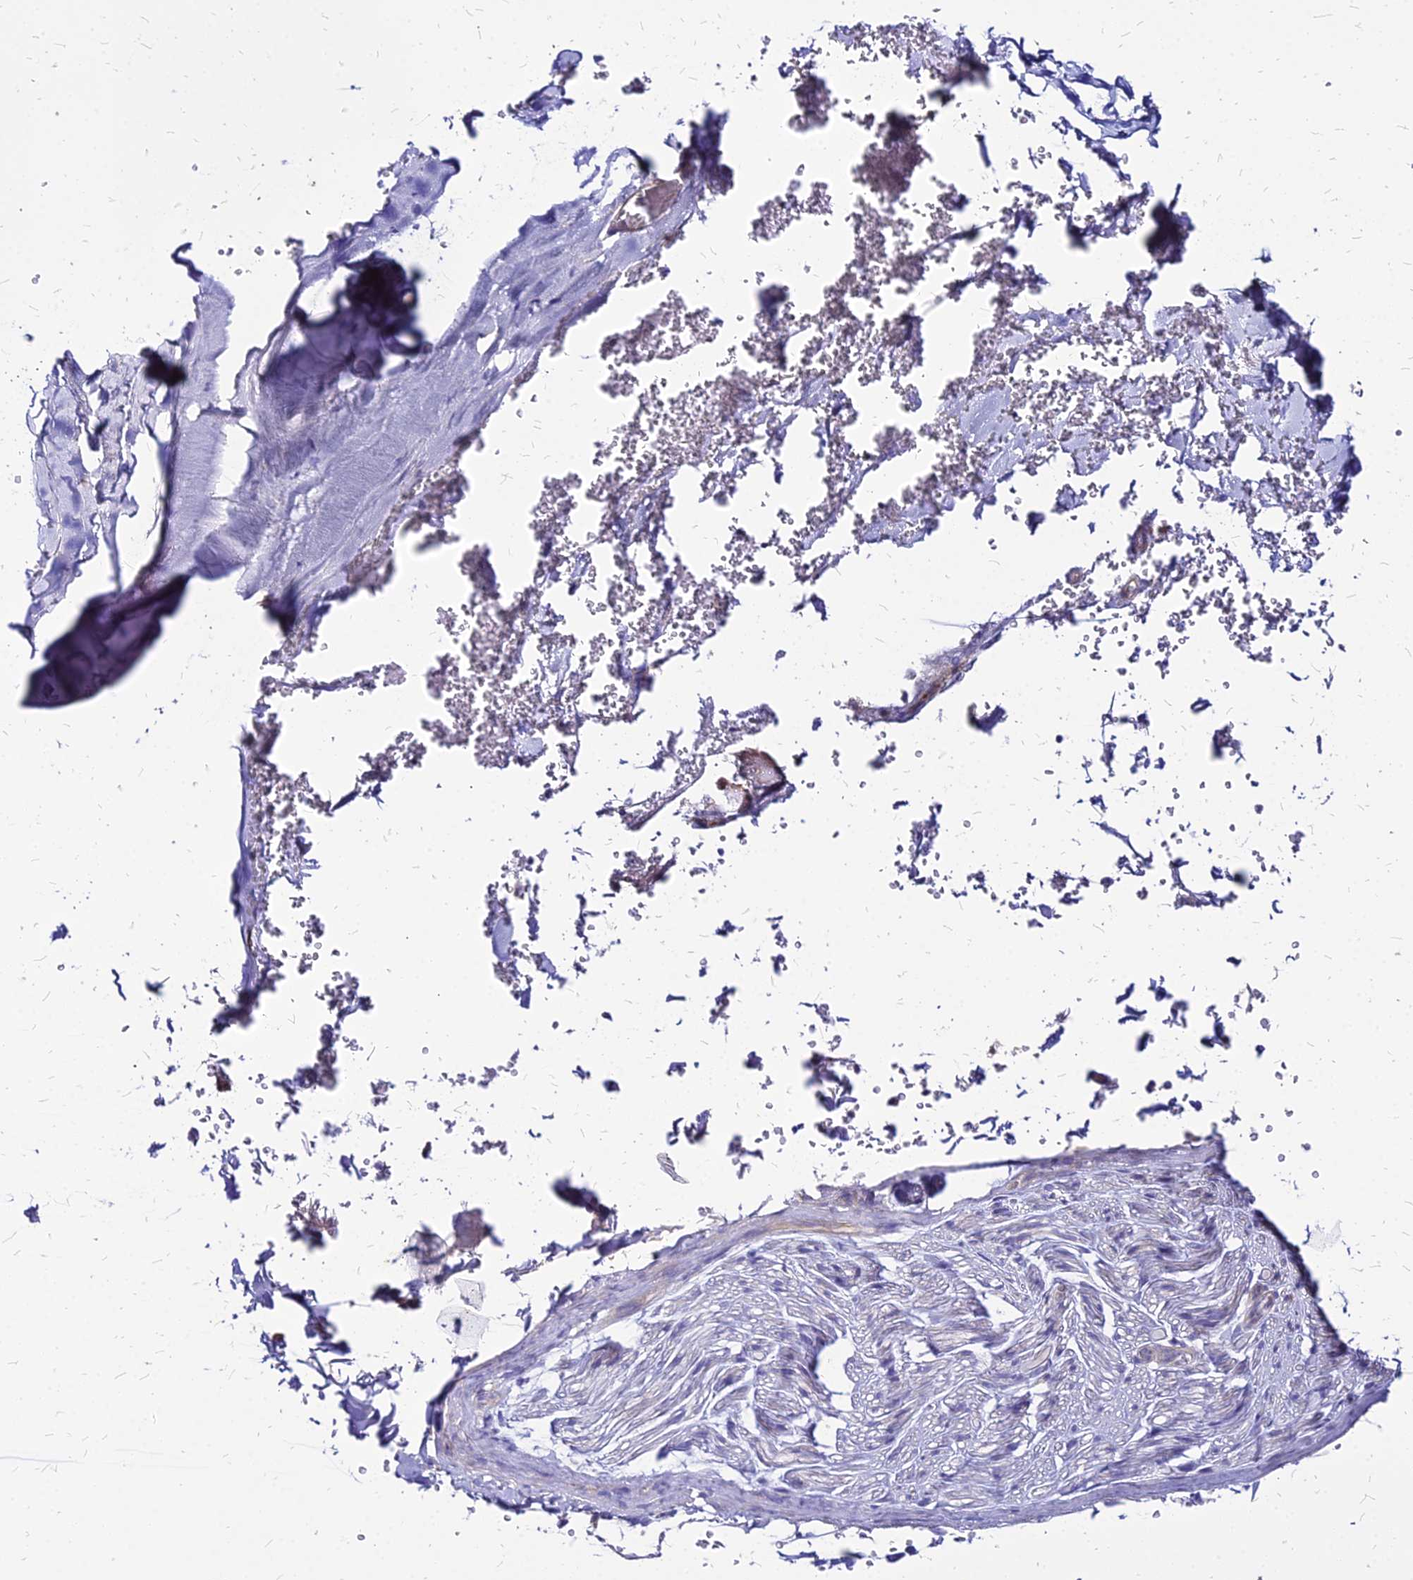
{"staining": {"intensity": "negative", "quantity": "none", "location": "none"}, "tissue": "adipose tissue", "cell_type": "Adipocytes", "image_type": "normal", "snomed": [{"axis": "morphology", "description": "Normal tissue, NOS"}, {"axis": "topography", "description": "Cartilage tissue"}], "caption": "Immunohistochemistry photomicrograph of benign adipose tissue stained for a protein (brown), which displays no positivity in adipocytes.", "gene": "COMMD10", "patient": {"sex": "female", "age": 63}}